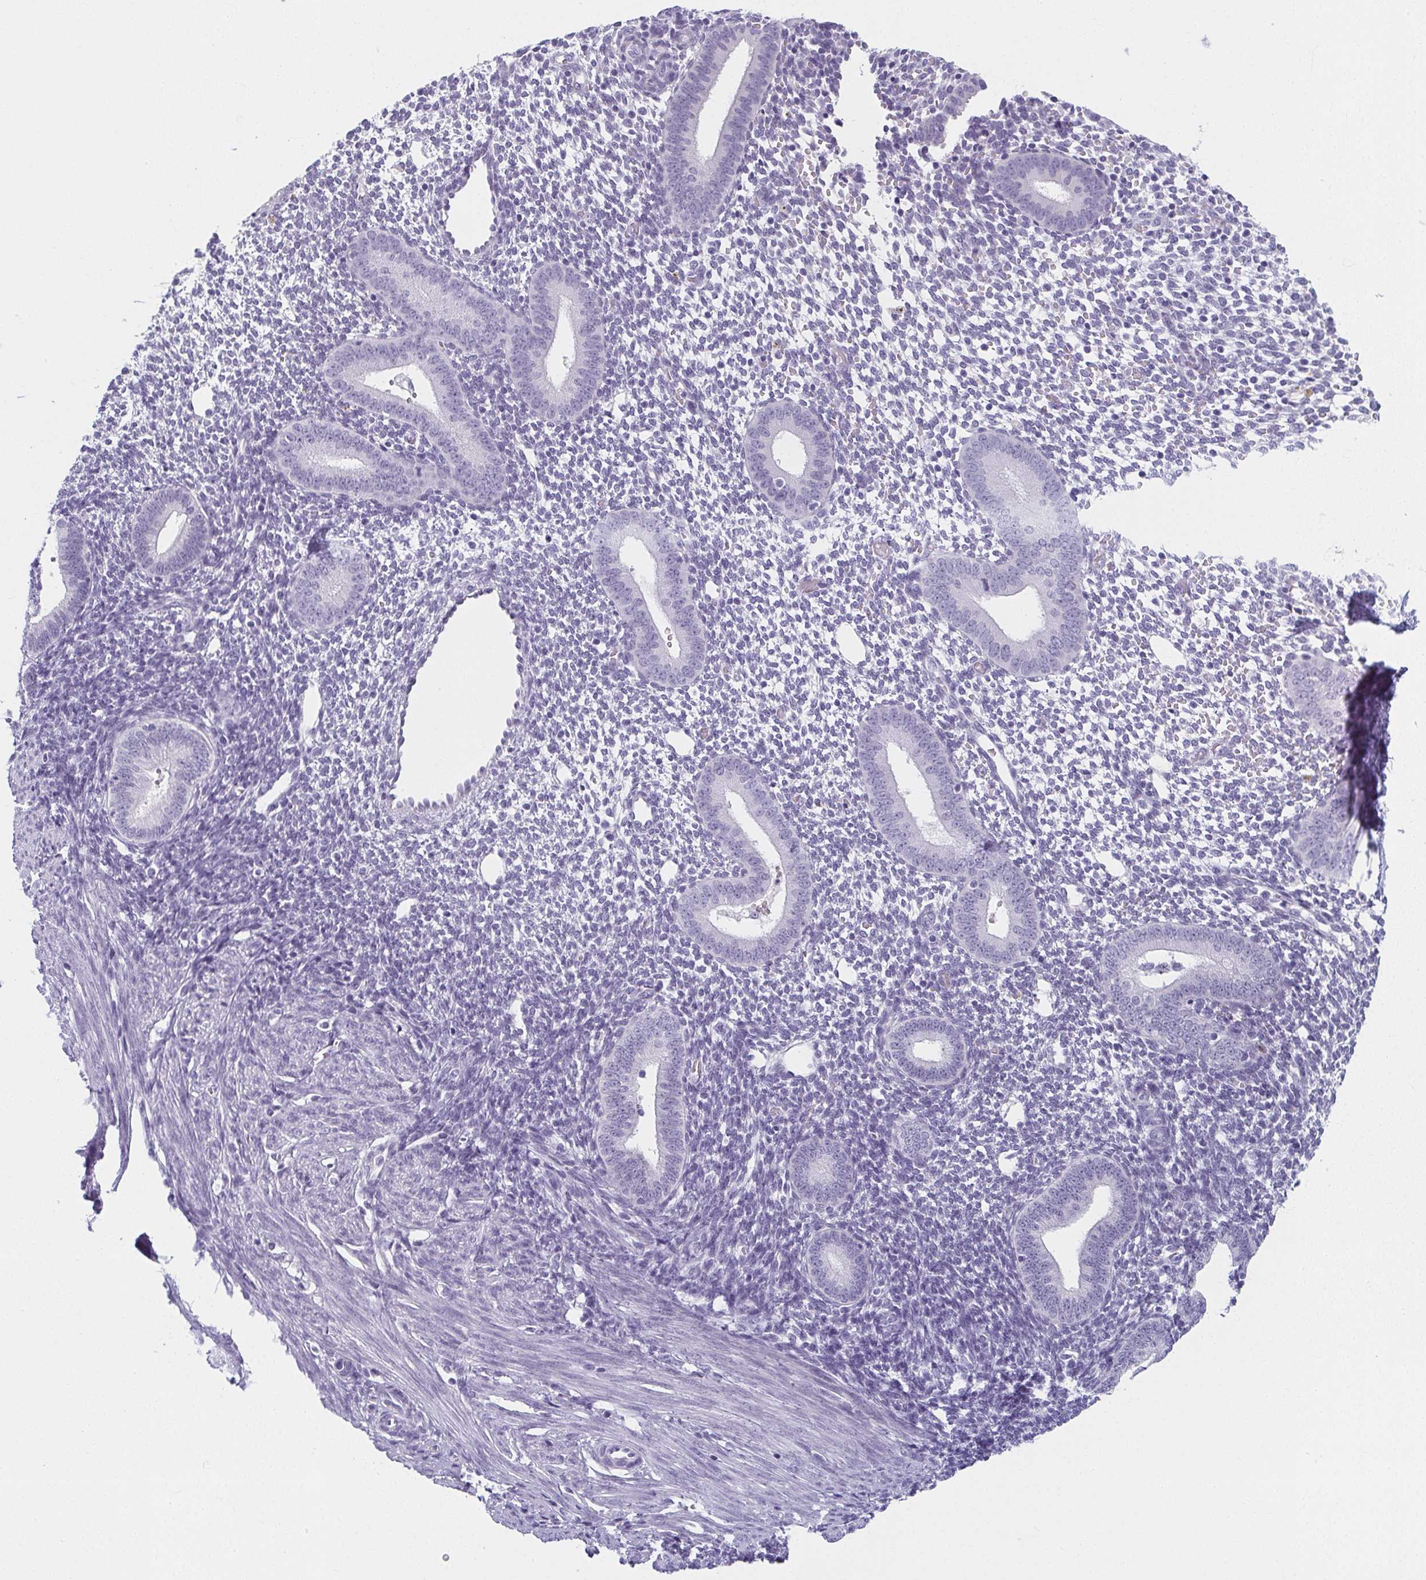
{"staining": {"intensity": "negative", "quantity": "none", "location": "none"}, "tissue": "endometrium", "cell_type": "Cells in endometrial stroma", "image_type": "normal", "snomed": [{"axis": "morphology", "description": "Normal tissue, NOS"}, {"axis": "topography", "description": "Endometrium"}], "caption": "Immunohistochemical staining of normal endometrium demonstrates no significant positivity in cells in endometrial stroma.", "gene": "MOBP", "patient": {"sex": "female", "age": 40}}